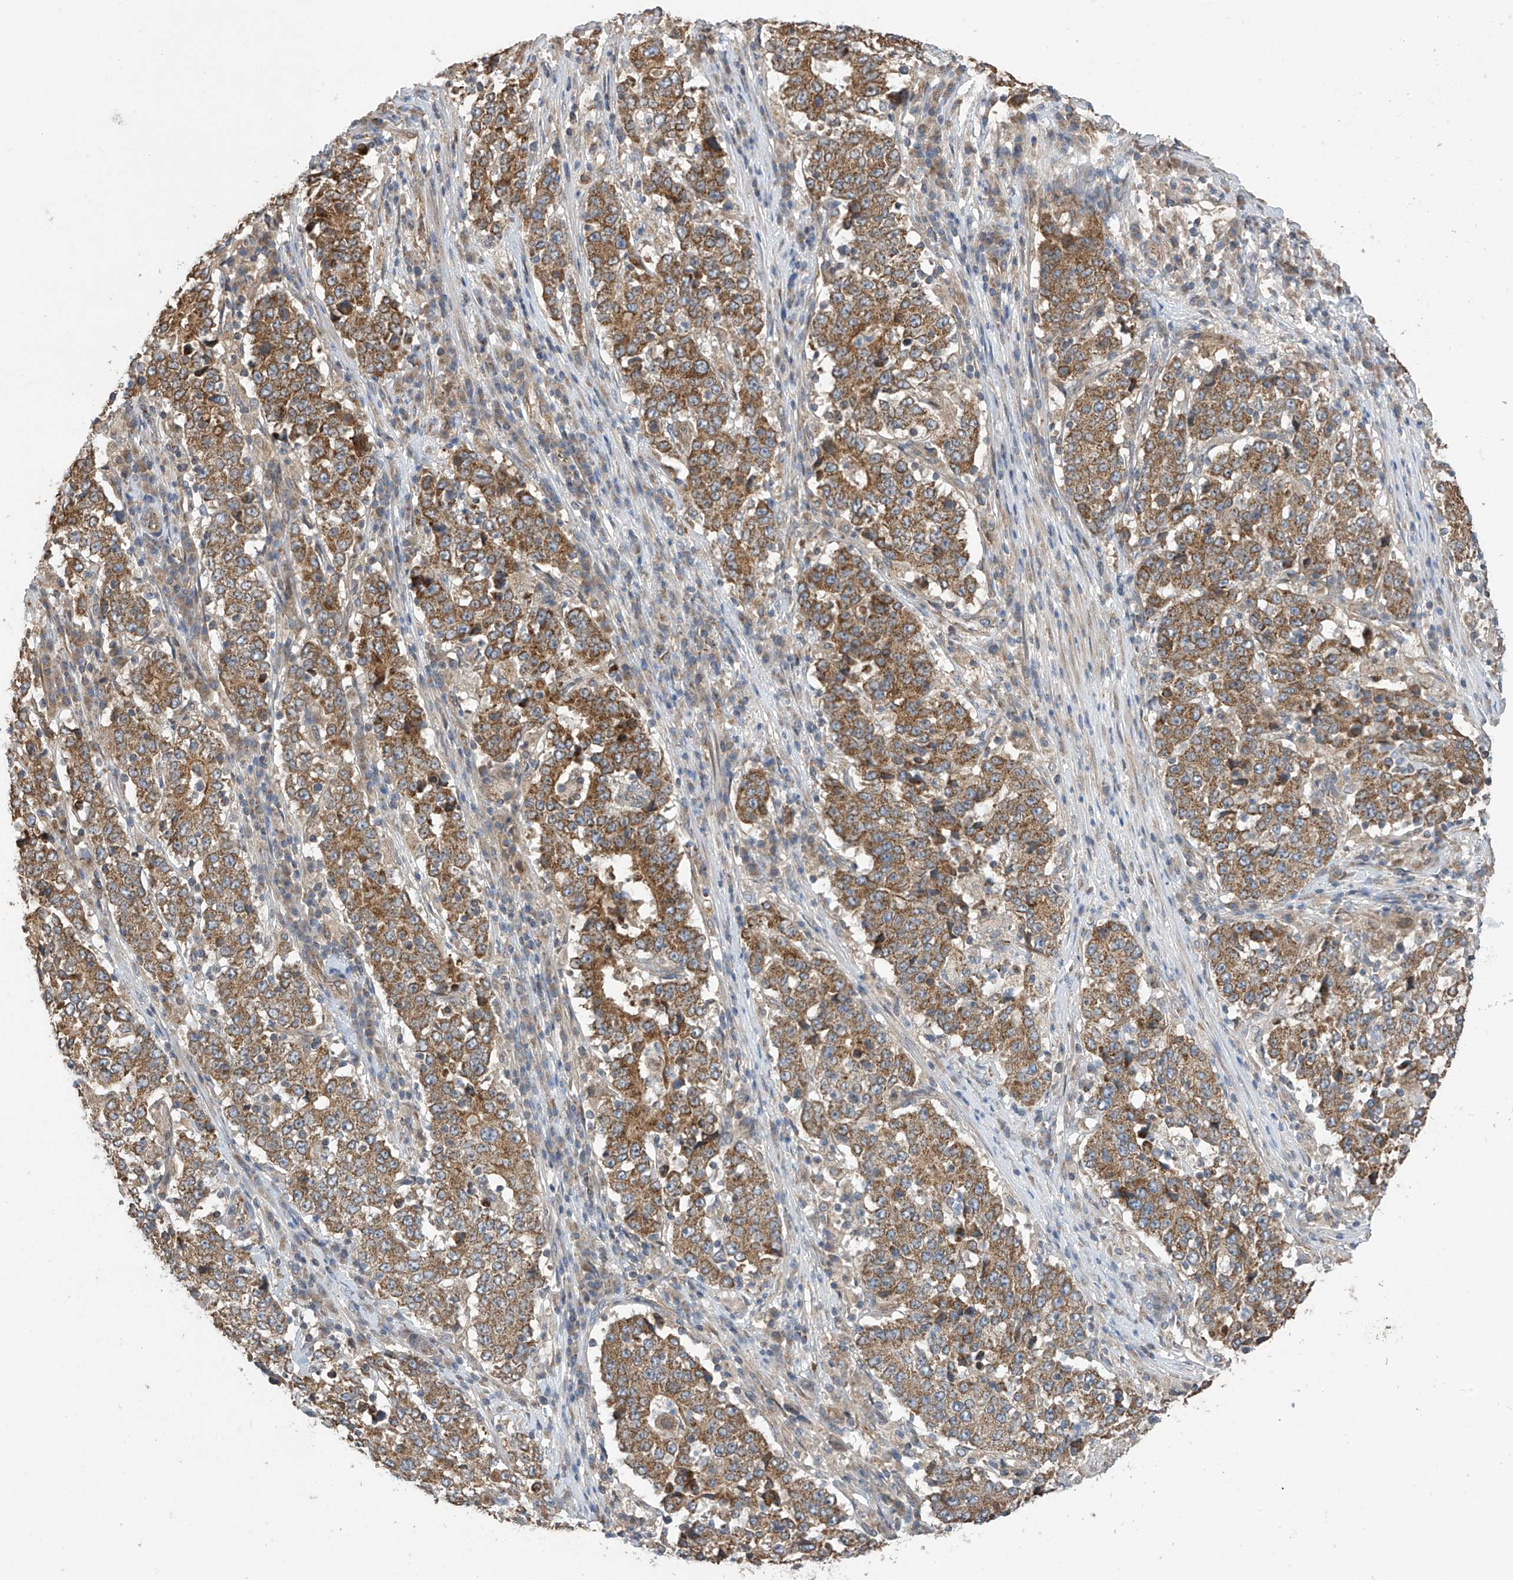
{"staining": {"intensity": "moderate", "quantity": ">75%", "location": "cytoplasmic/membranous"}, "tissue": "stomach cancer", "cell_type": "Tumor cells", "image_type": "cancer", "snomed": [{"axis": "morphology", "description": "Adenocarcinoma, NOS"}, {"axis": "topography", "description": "Stomach"}], "caption": "Protein staining of stomach adenocarcinoma tissue exhibits moderate cytoplasmic/membranous staining in approximately >75% of tumor cells.", "gene": "PNPT1", "patient": {"sex": "male", "age": 59}}